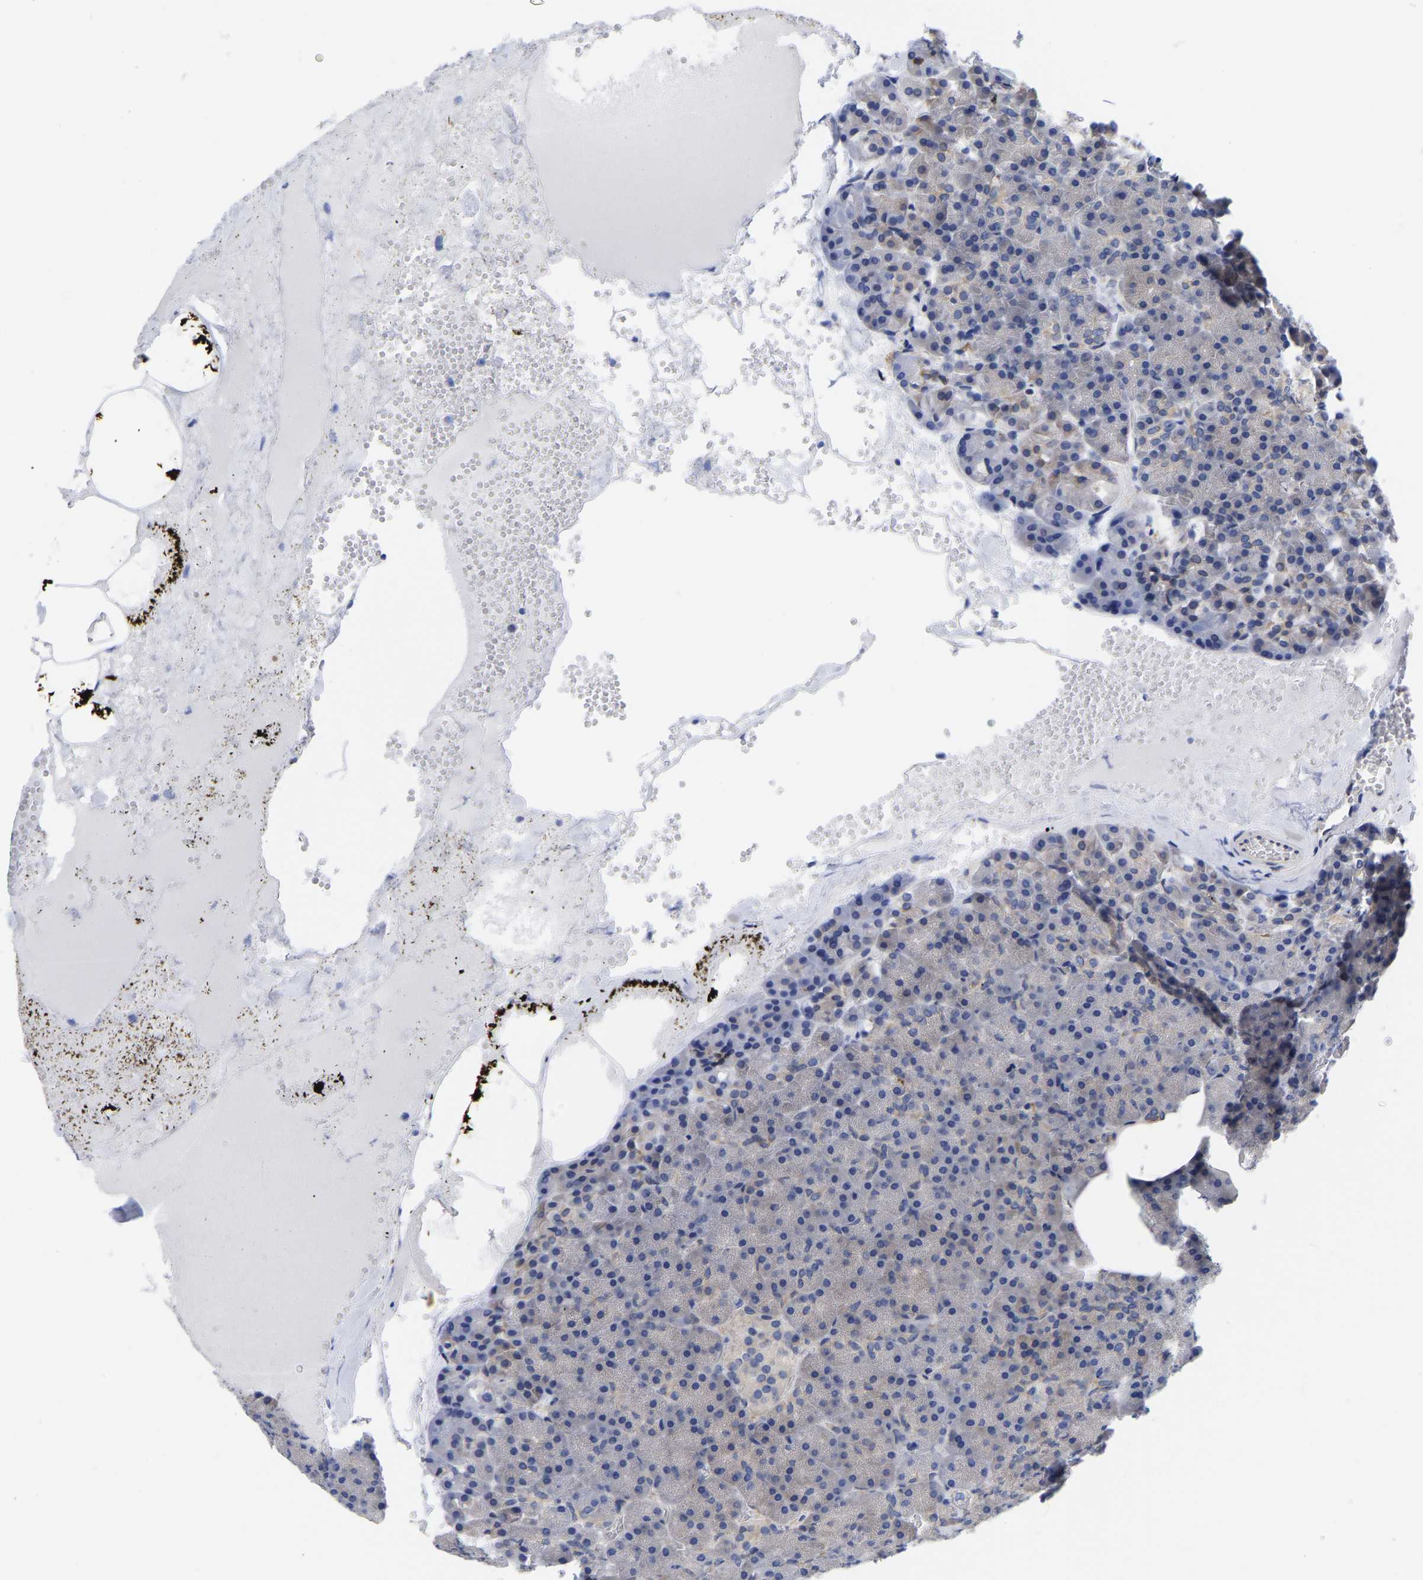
{"staining": {"intensity": "moderate", "quantity": "<25%", "location": "cytoplasmic/membranous"}, "tissue": "pancreas", "cell_type": "Exocrine glandular cells", "image_type": "normal", "snomed": [{"axis": "morphology", "description": "Normal tissue, NOS"}, {"axis": "morphology", "description": "Carcinoid, malignant, NOS"}, {"axis": "topography", "description": "Pancreas"}], "caption": "The image shows staining of benign pancreas, revealing moderate cytoplasmic/membranous protein positivity (brown color) within exocrine glandular cells. (Stains: DAB (3,3'-diaminobenzidine) in brown, nuclei in blue, Microscopy: brightfield microscopy at high magnification).", "gene": "CFAP298", "patient": {"sex": "female", "age": 35}}